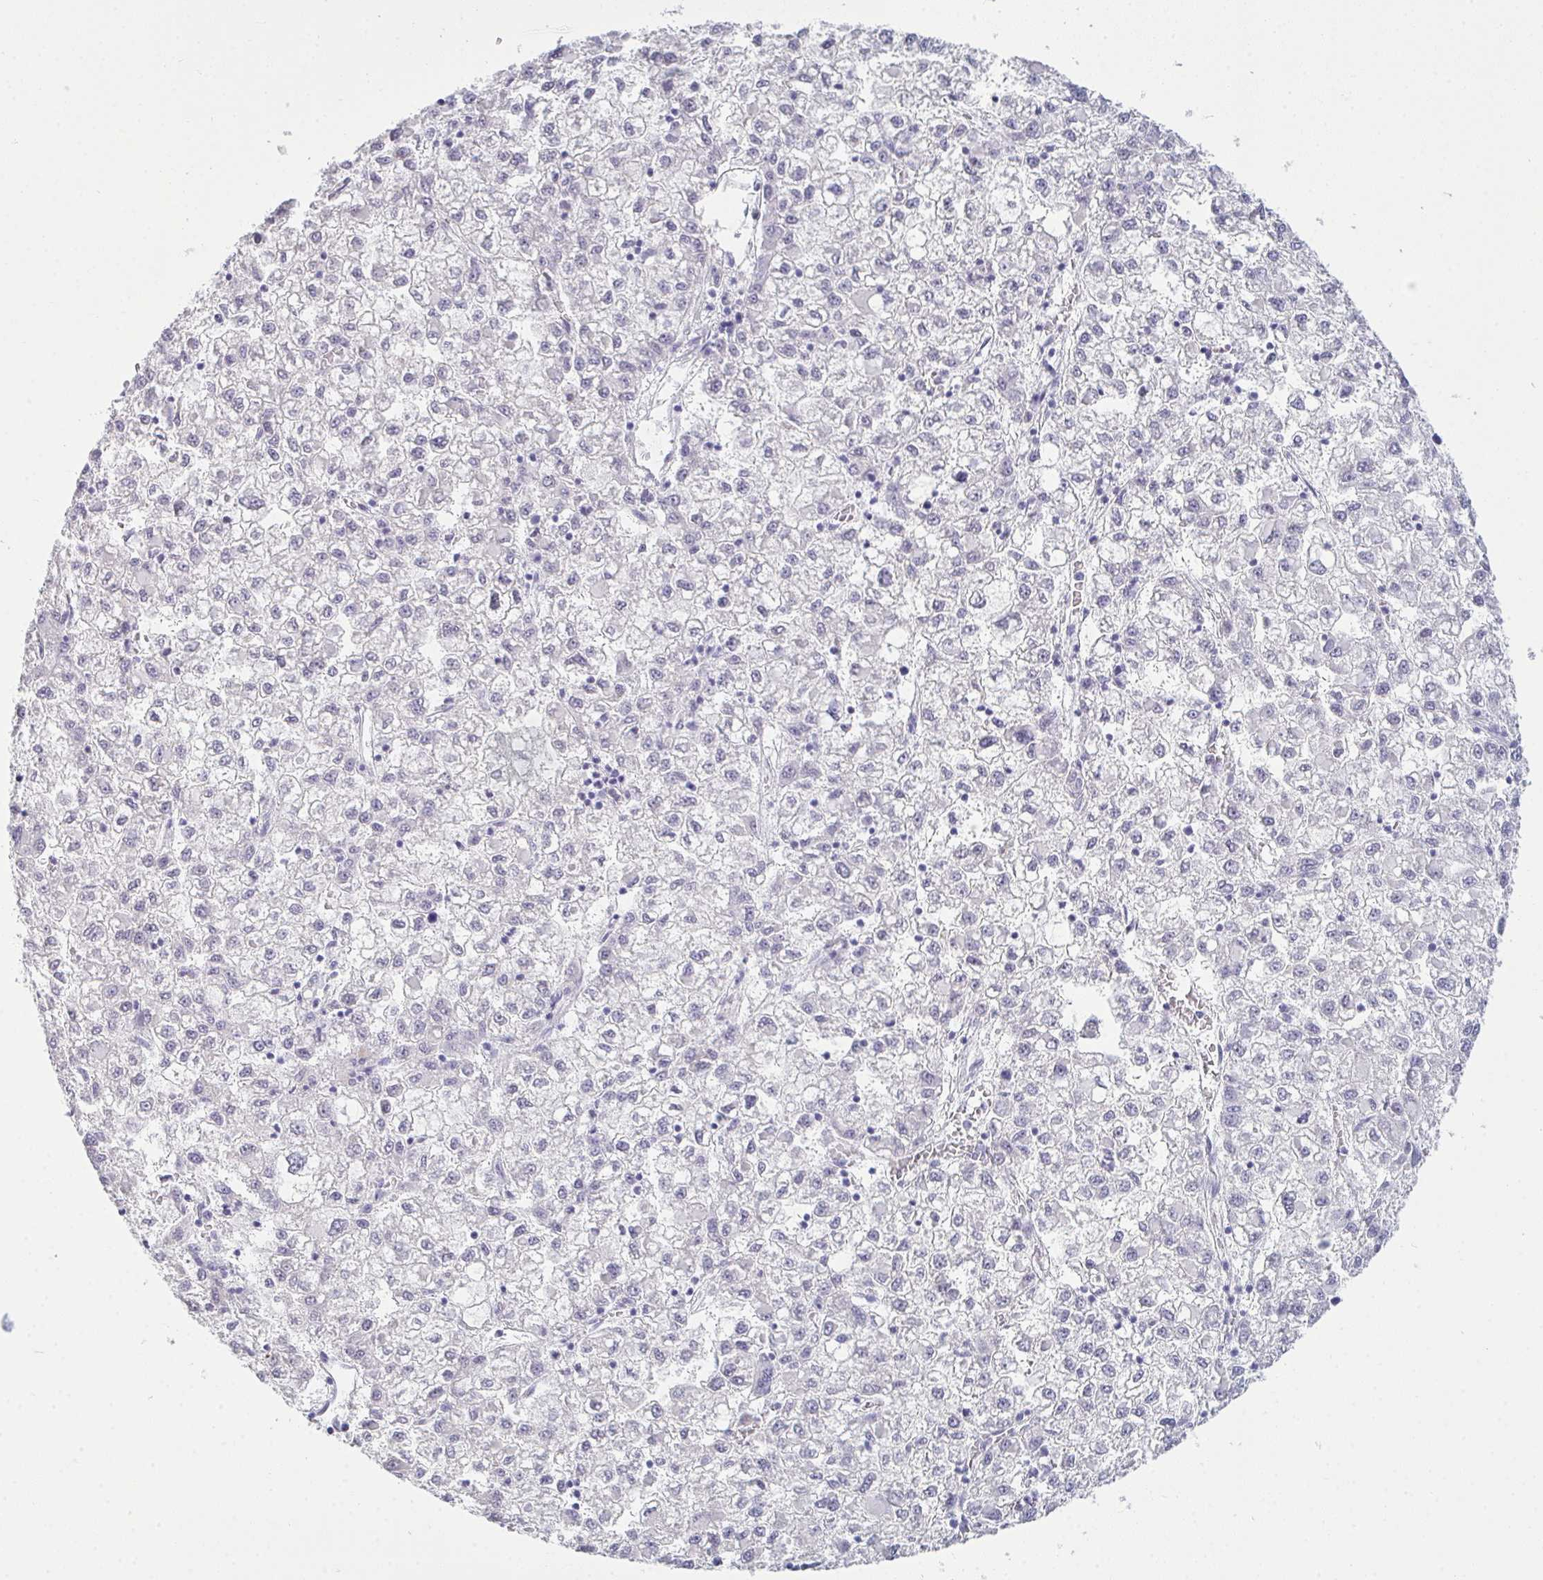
{"staining": {"intensity": "negative", "quantity": "none", "location": "none"}, "tissue": "liver cancer", "cell_type": "Tumor cells", "image_type": "cancer", "snomed": [{"axis": "morphology", "description": "Carcinoma, Hepatocellular, NOS"}, {"axis": "topography", "description": "Liver"}], "caption": "High magnification brightfield microscopy of liver cancer stained with DAB (brown) and counterstained with hematoxylin (blue): tumor cells show no significant positivity.", "gene": "SERPINB10", "patient": {"sex": "male", "age": 40}}